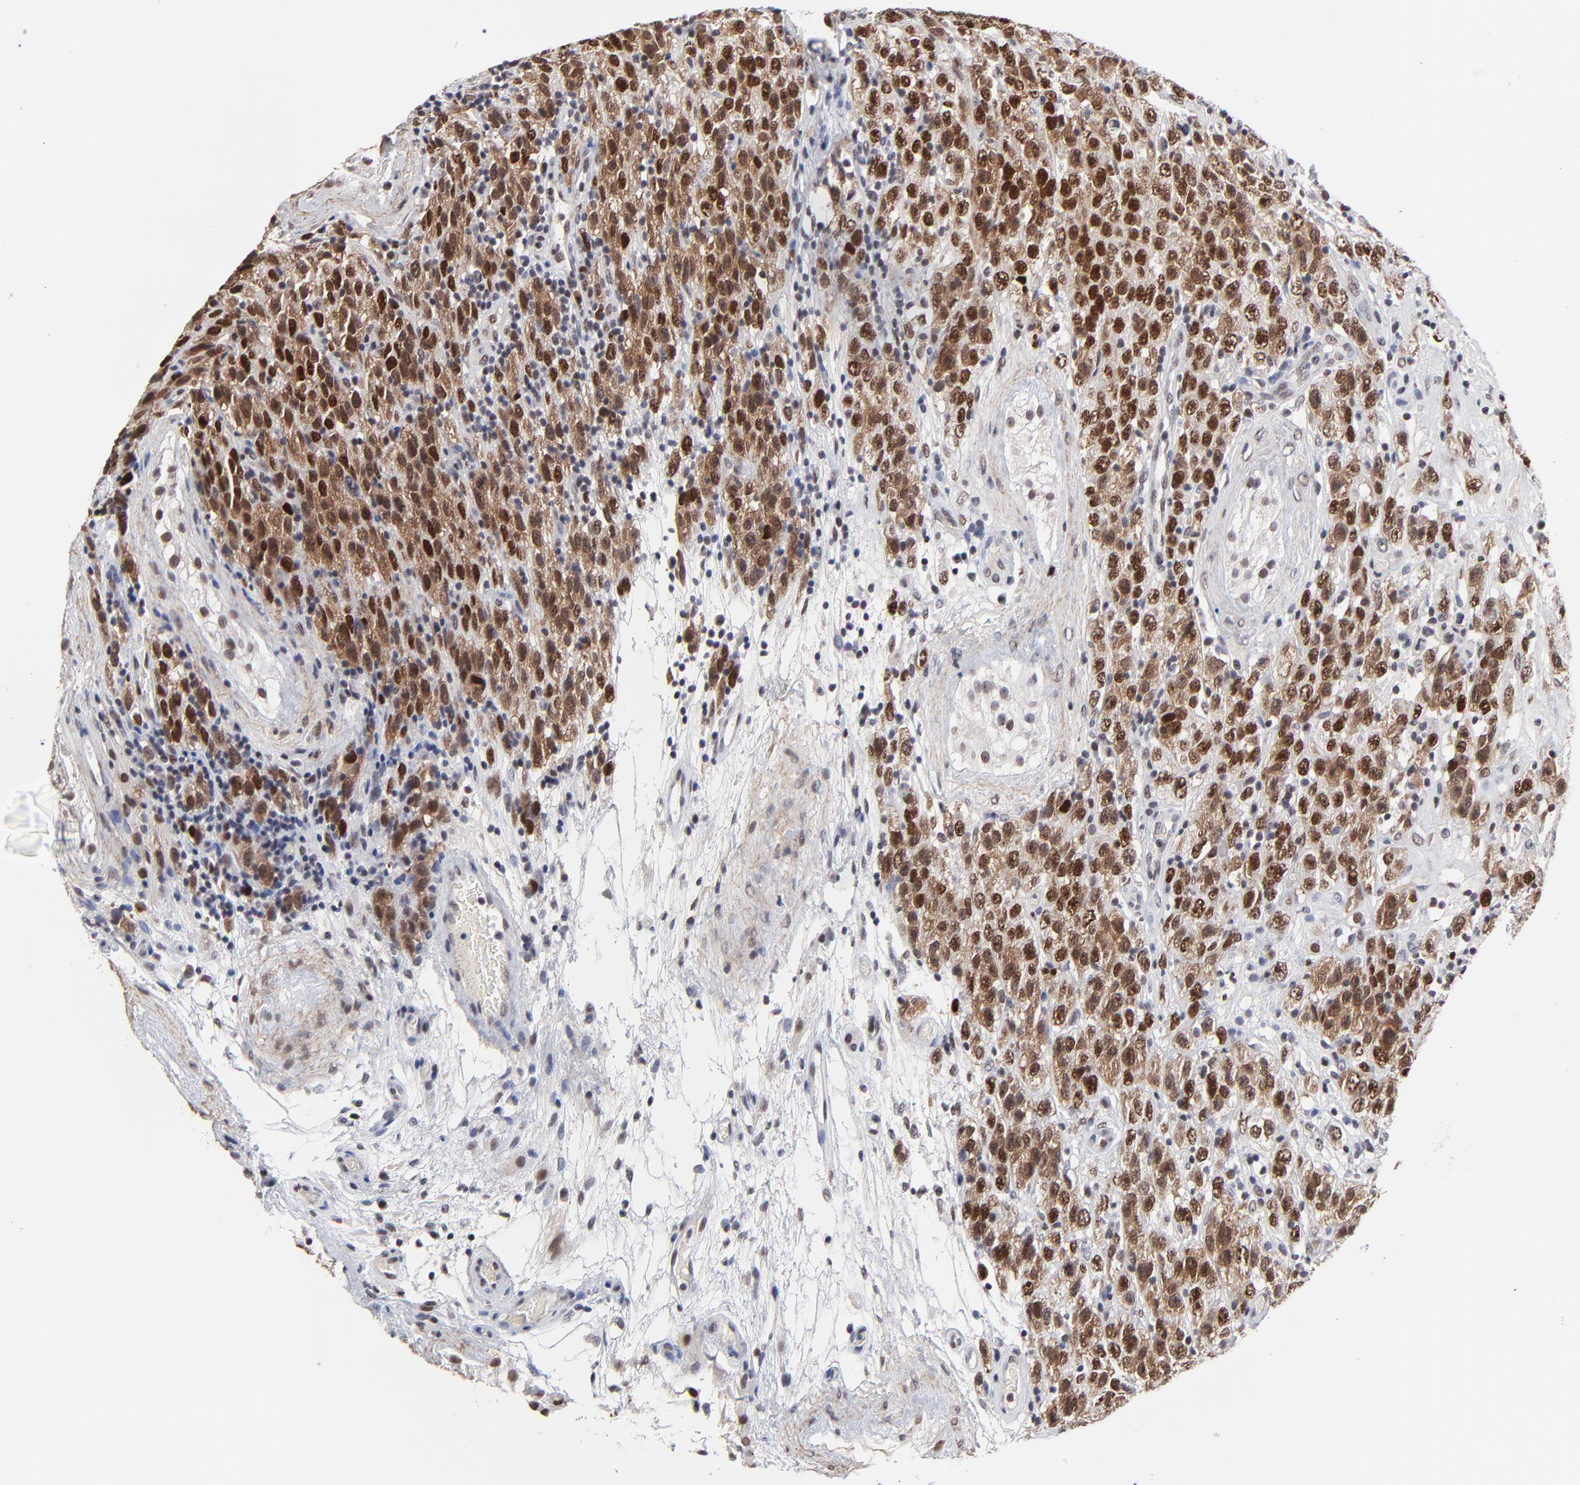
{"staining": {"intensity": "strong", "quantity": ">75%", "location": "nuclear"}, "tissue": "testis cancer", "cell_type": "Tumor cells", "image_type": "cancer", "snomed": [{"axis": "morphology", "description": "Seminoma, NOS"}, {"axis": "topography", "description": "Testis"}], "caption": "This image shows immunohistochemistry (IHC) staining of human testis cancer (seminoma), with high strong nuclear staining in about >75% of tumor cells.", "gene": "OGFOD1", "patient": {"sex": "male", "age": 52}}